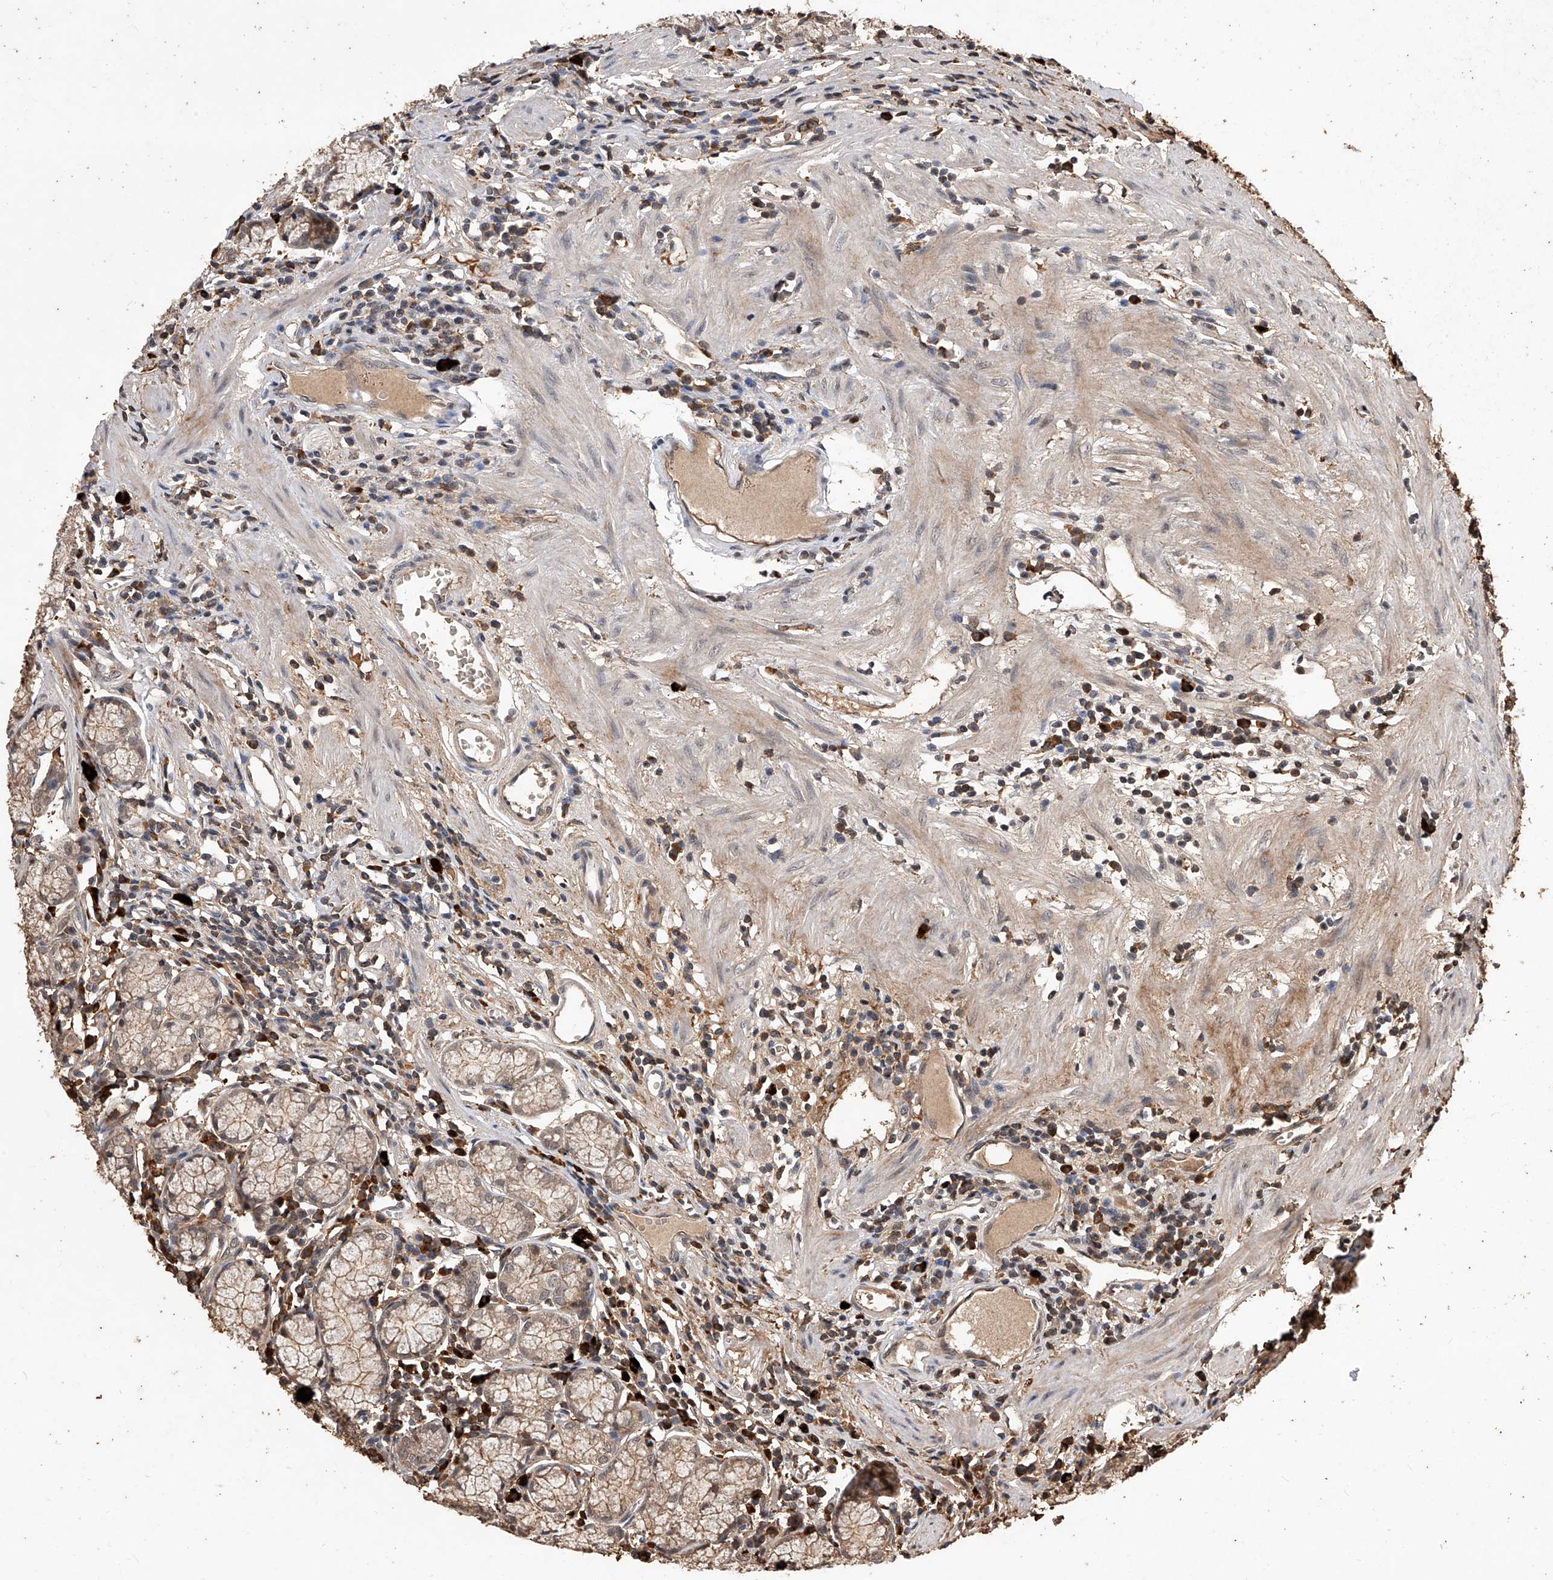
{"staining": {"intensity": "moderate", "quantity": "<25%", "location": "cytoplasmic/membranous"}, "tissue": "stomach", "cell_type": "Glandular cells", "image_type": "normal", "snomed": [{"axis": "morphology", "description": "Normal tissue, NOS"}, {"axis": "topography", "description": "Stomach"}], "caption": "Protein analysis of unremarkable stomach exhibits moderate cytoplasmic/membranous expression in about <25% of glandular cells. (brown staining indicates protein expression, while blue staining denotes nuclei).", "gene": "CFAP410", "patient": {"sex": "male", "age": 55}}